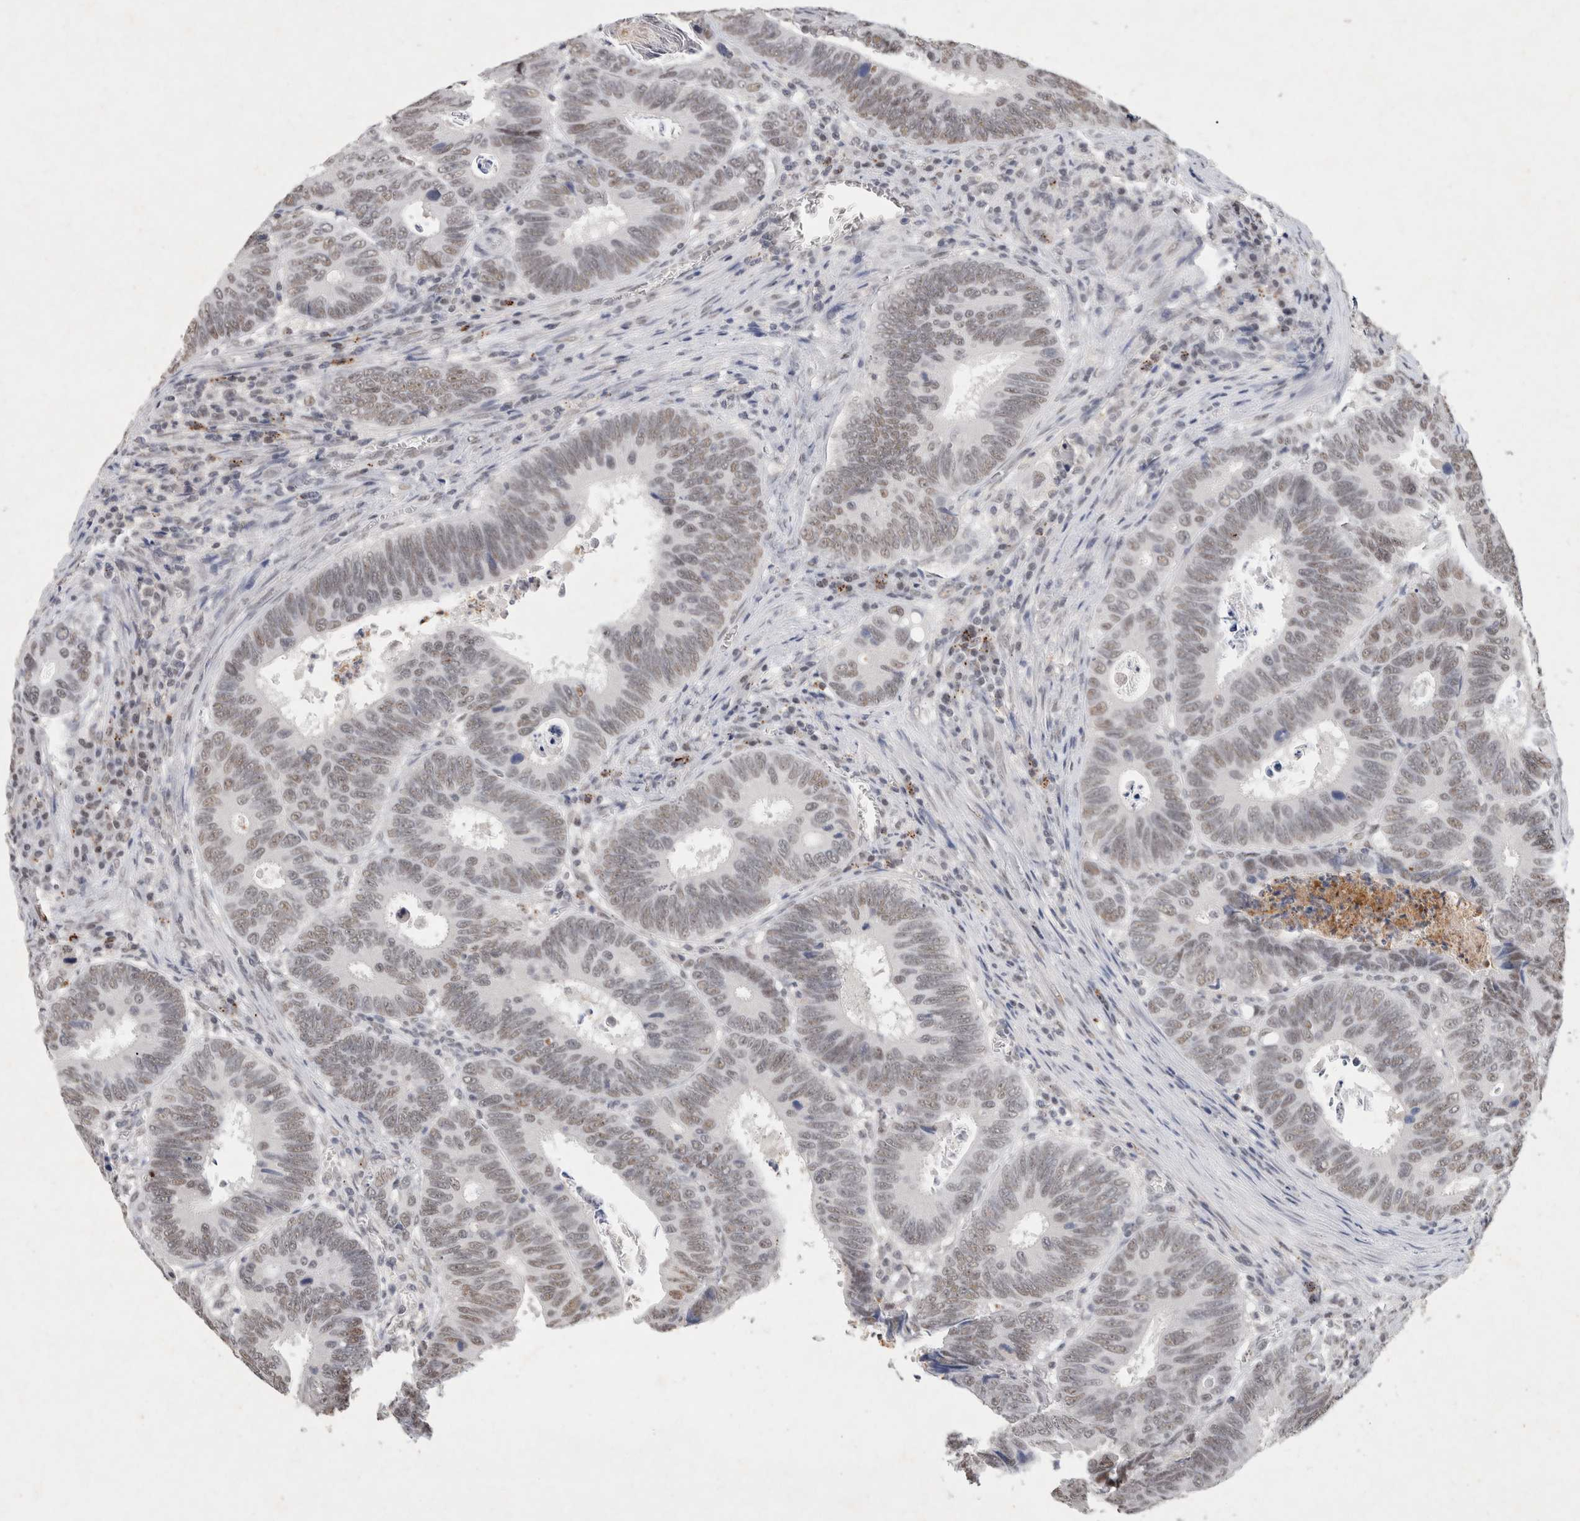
{"staining": {"intensity": "weak", "quantity": ">75%", "location": "nuclear"}, "tissue": "colorectal cancer", "cell_type": "Tumor cells", "image_type": "cancer", "snomed": [{"axis": "morphology", "description": "Adenocarcinoma, NOS"}, {"axis": "topography", "description": "Colon"}], "caption": "Colorectal adenocarcinoma tissue demonstrates weak nuclear staining in approximately >75% of tumor cells, visualized by immunohistochemistry. (Stains: DAB (3,3'-diaminobenzidine) in brown, nuclei in blue, Microscopy: brightfield microscopy at high magnification).", "gene": "XRCC5", "patient": {"sex": "male", "age": 72}}